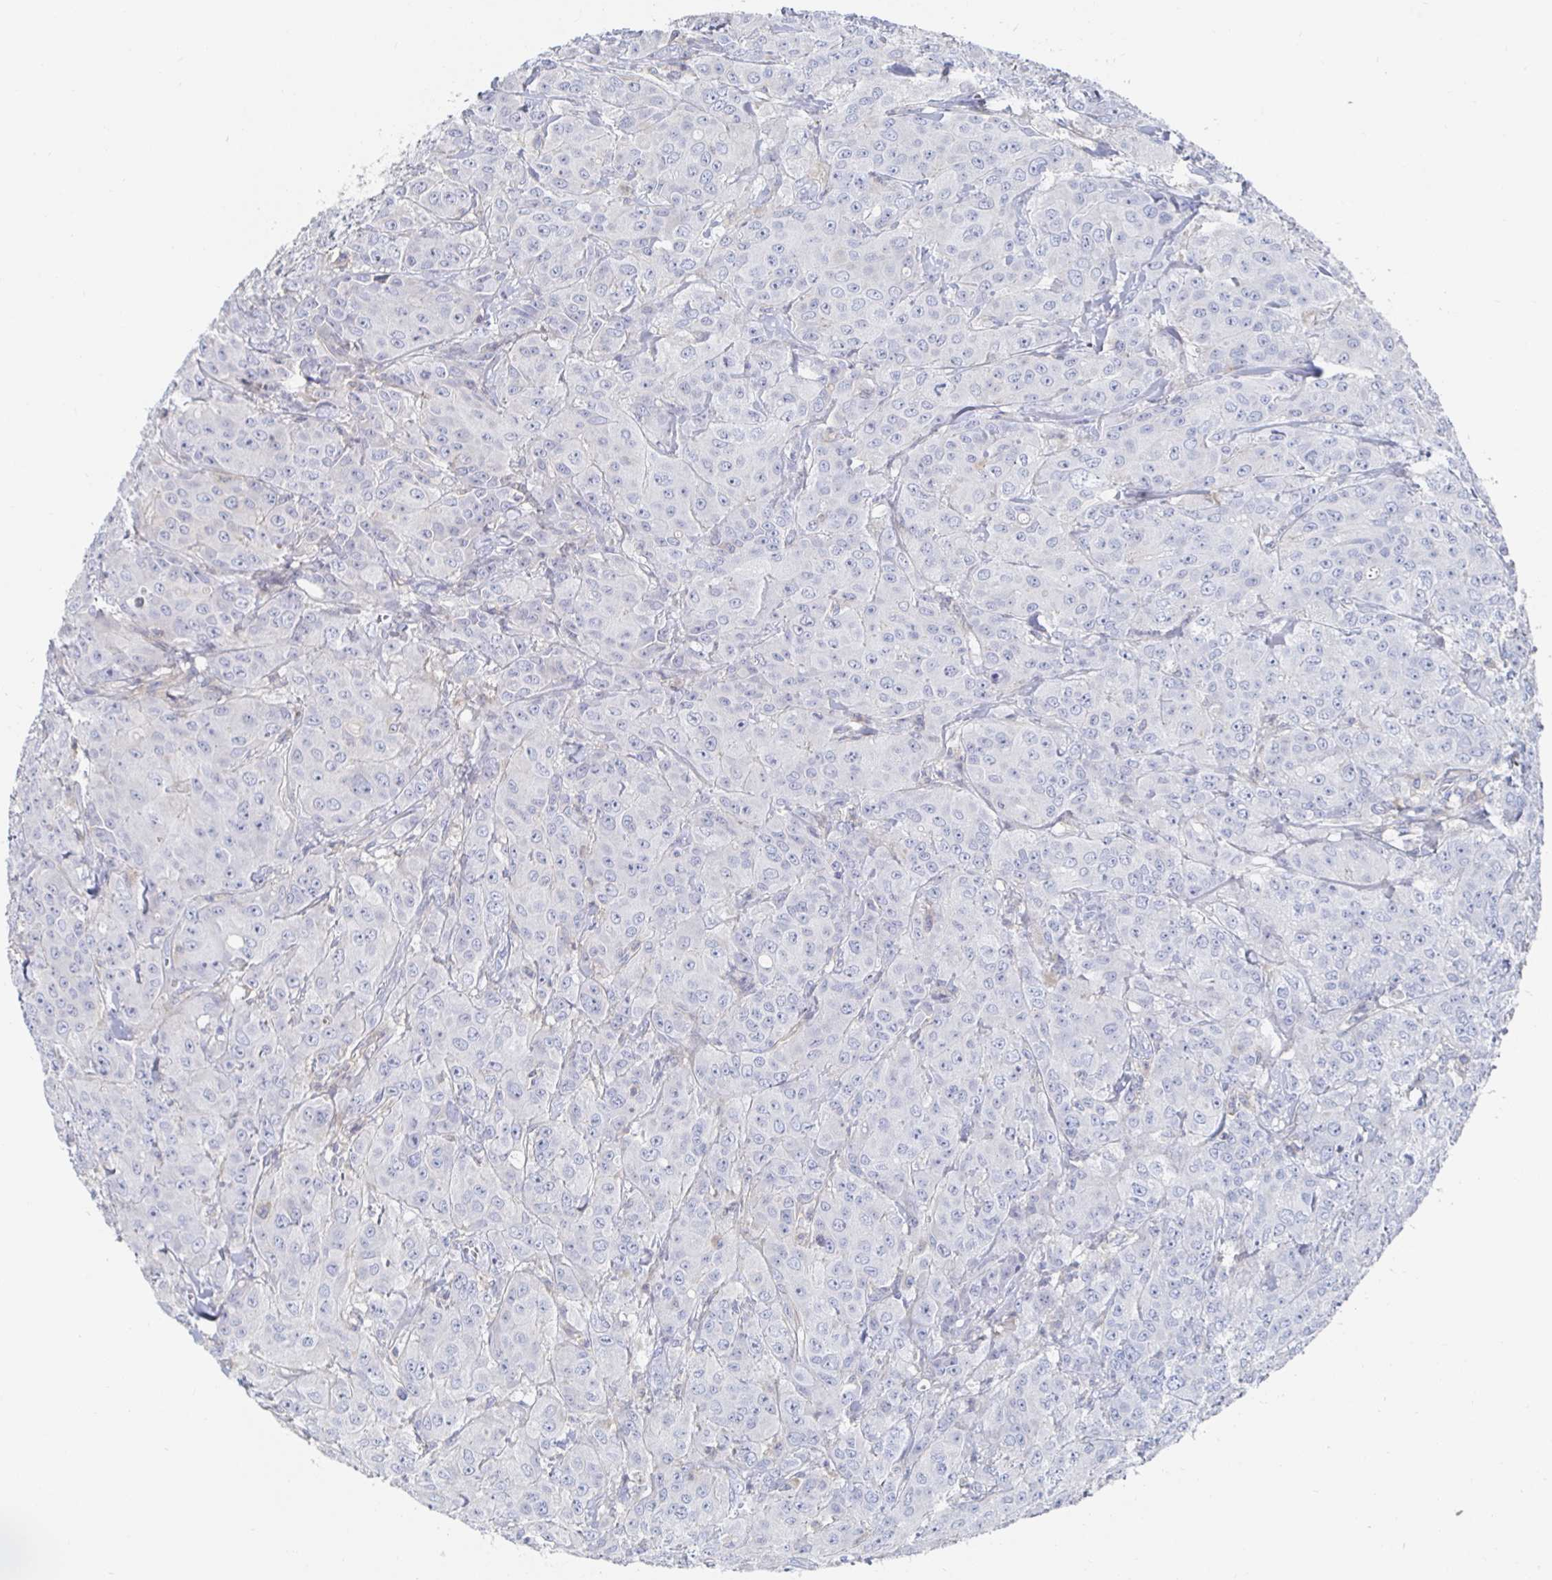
{"staining": {"intensity": "negative", "quantity": "none", "location": "none"}, "tissue": "breast cancer", "cell_type": "Tumor cells", "image_type": "cancer", "snomed": [{"axis": "morphology", "description": "Normal tissue, NOS"}, {"axis": "morphology", "description": "Duct carcinoma"}, {"axis": "topography", "description": "Breast"}], "caption": "Tumor cells are negative for brown protein staining in breast infiltrating ductal carcinoma.", "gene": "PIK3CD", "patient": {"sex": "female", "age": 43}}